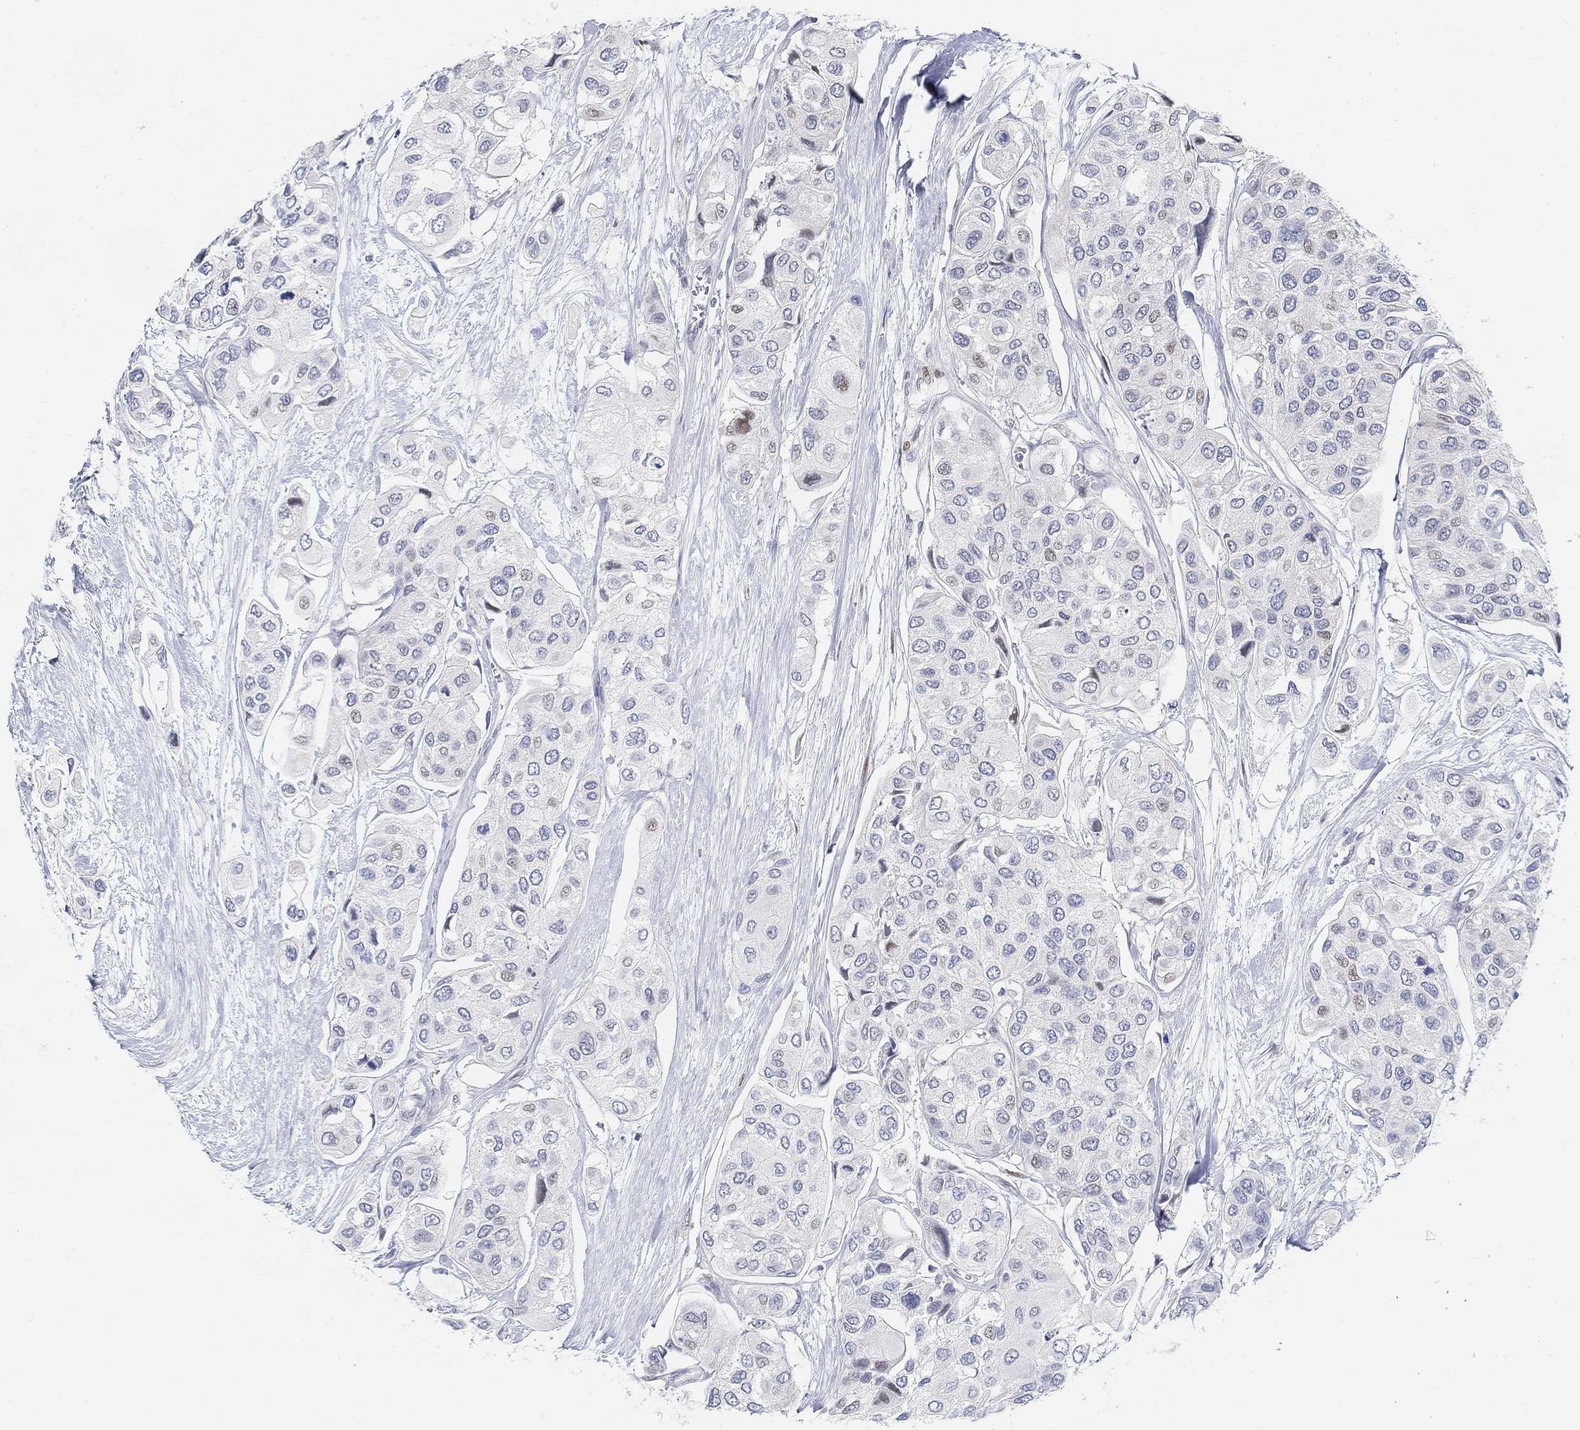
{"staining": {"intensity": "weak", "quantity": "<25%", "location": "nuclear"}, "tissue": "urothelial cancer", "cell_type": "Tumor cells", "image_type": "cancer", "snomed": [{"axis": "morphology", "description": "Urothelial carcinoma, High grade"}, {"axis": "topography", "description": "Urinary bladder"}], "caption": "An immunohistochemistry (IHC) micrograph of high-grade urothelial carcinoma is shown. There is no staining in tumor cells of high-grade urothelial carcinoma. (DAB (3,3'-diaminobenzidine) immunohistochemistry visualized using brightfield microscopy, high magnification).", "gene": "SNTG2", "patient": {"sex": "male", "age": 77}}